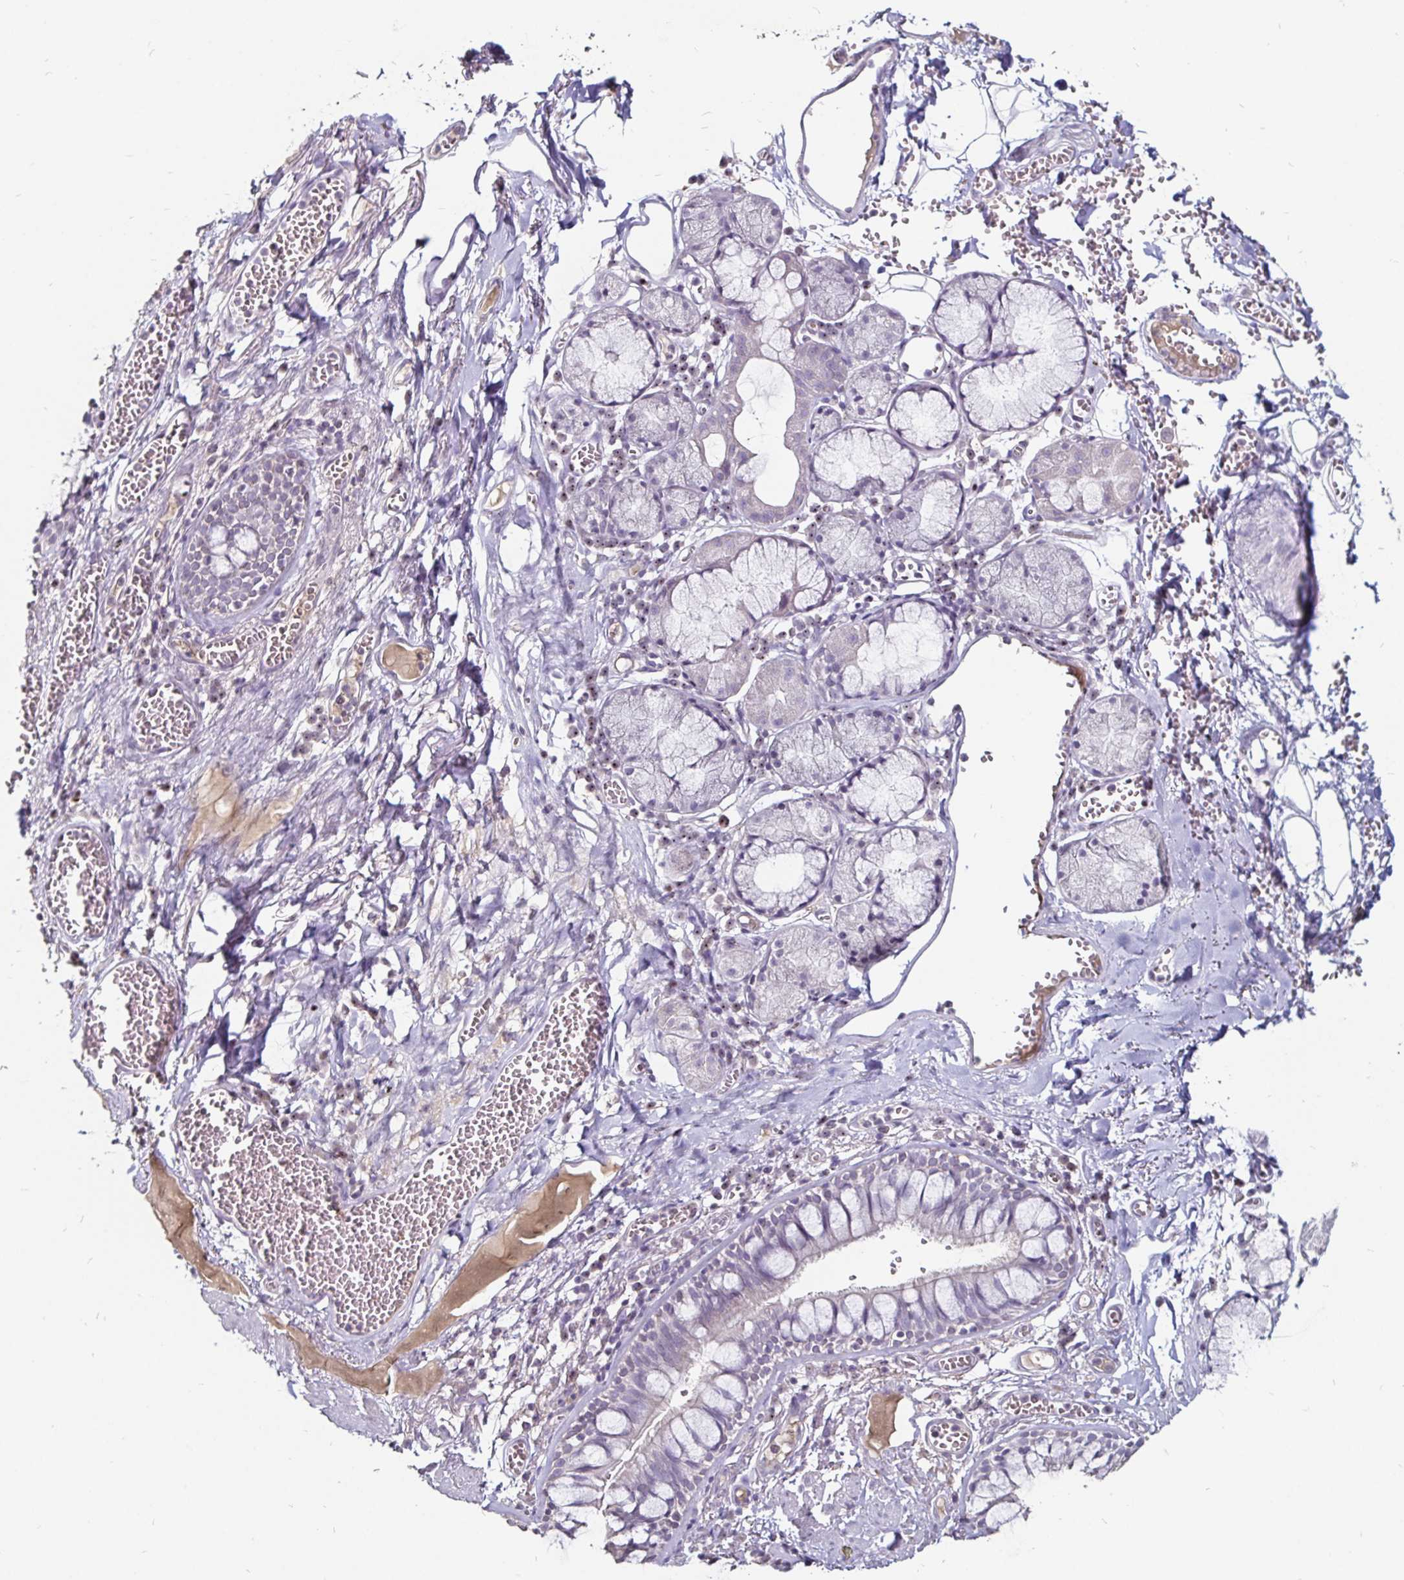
{"staining": {"intensity": "negative", "quantity": "none", "location": "none"}, "tissue": "bronchus", "cell_type": "Respiratory epithelial cells", "image_type": "normal", "snomed": [{"axis": "morphology", "description": "Normal tissue, NOS"}, {"axis": "topography", "description": "Cartilage tissue"}, {"axis": "topography", "description": "Bronchus"}], "caption": "A histopathology image of bronchus stained for a protein shows no brown staining in respiratory epithelial cells.", "gene": "FAIM2", "patient": {"sex": "male", "age": 78}}